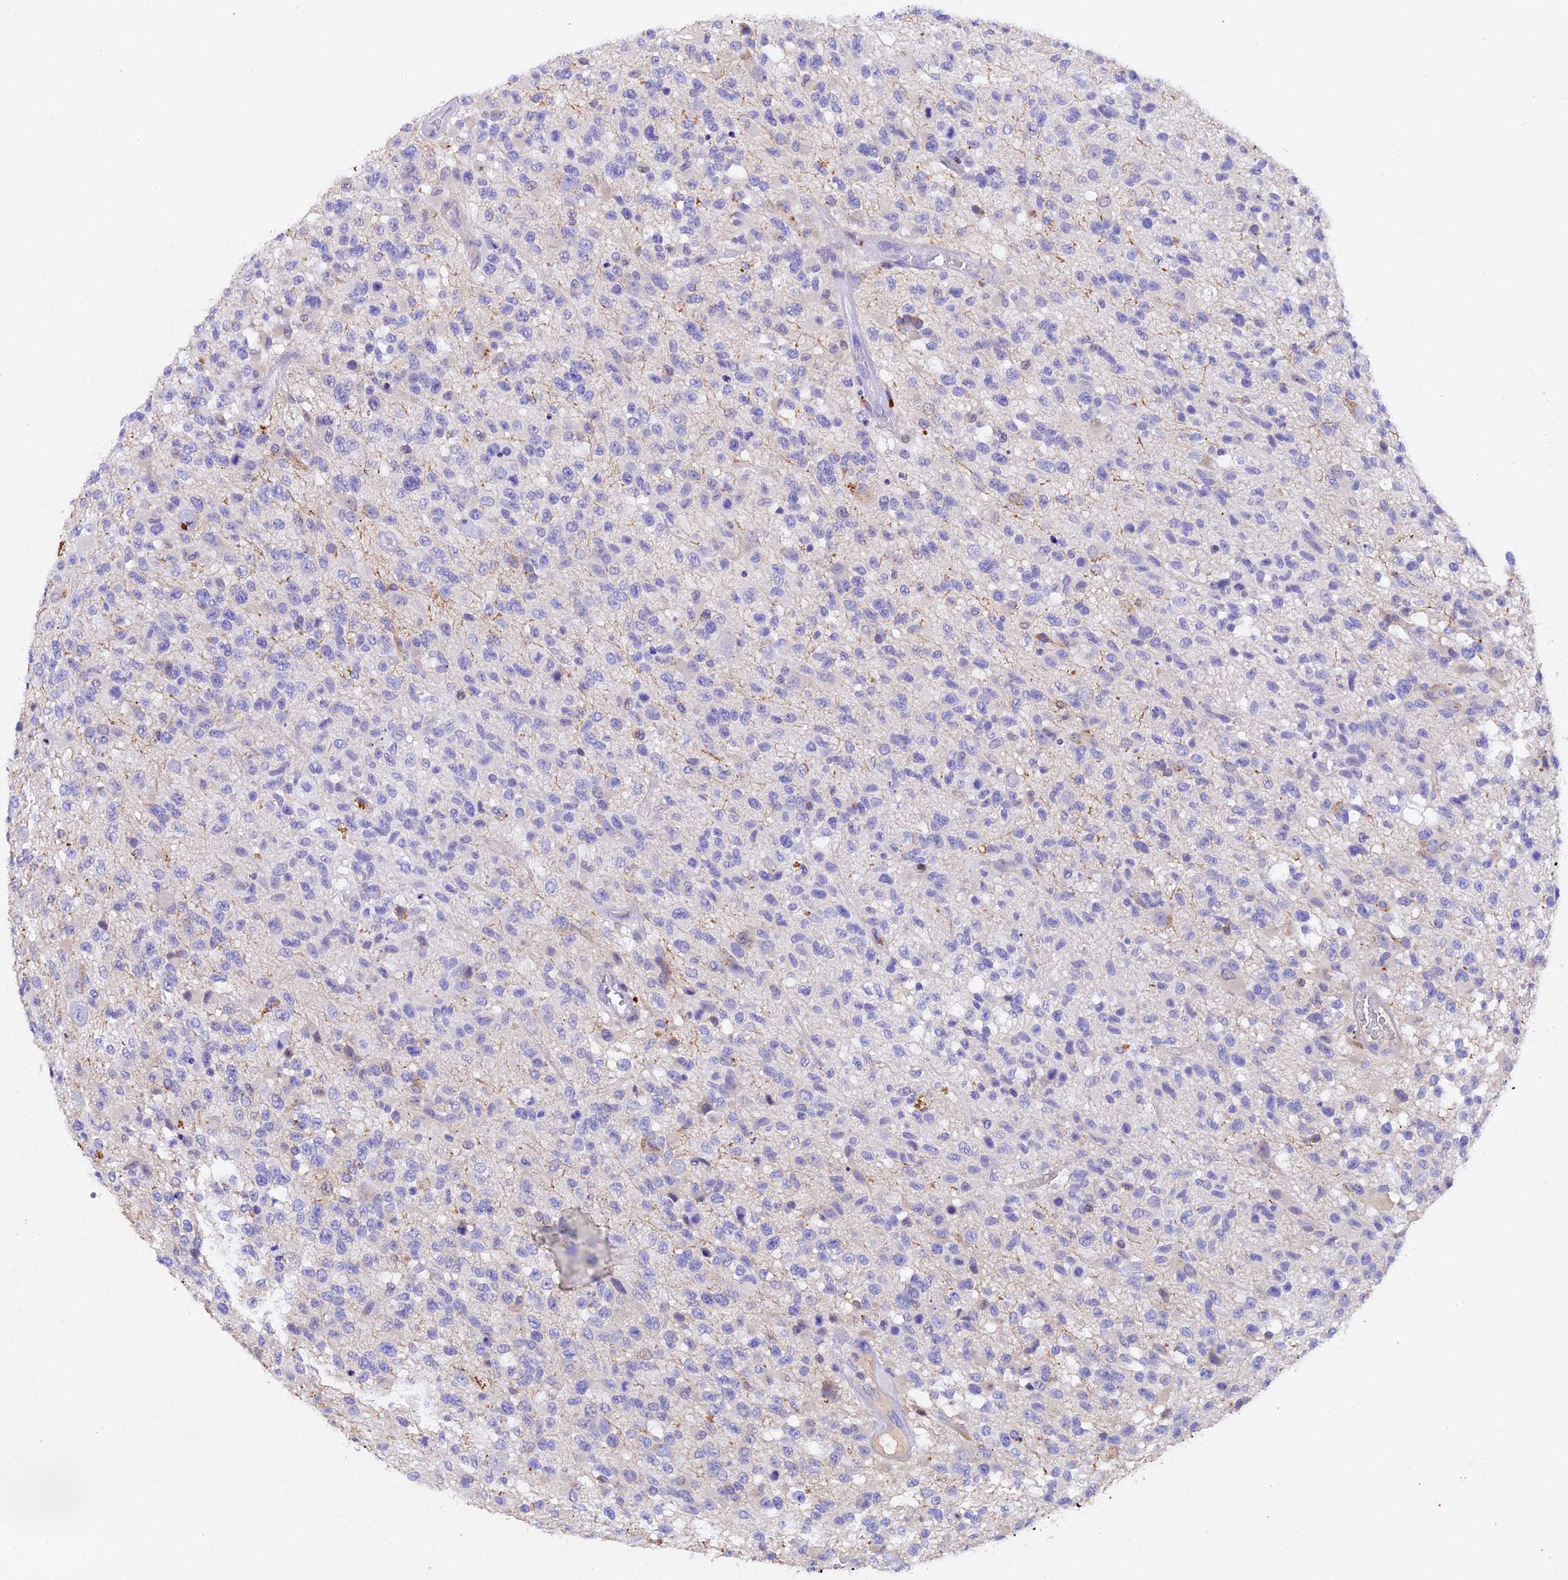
{"staining": {"intensity": "negative", "quantity": "none", "location": "none"}, "tissue": "glioma", "cell_type": "Tumor cells", "image_type": "cancer", "snomed": [{"axis": "morphology", "description": "Glioma, malignant, High grade"}, {"axis": "morphology", "description": "Glioblastoma, NOS"}, {"axis": "topography", "description": "Brain"}], "caption": "Immunohistochemical staining of human glioblastoma reveals no significant staining in tumor cells.", "gene": "TGDS", "patient": {"sex": "male", "age": 60}}